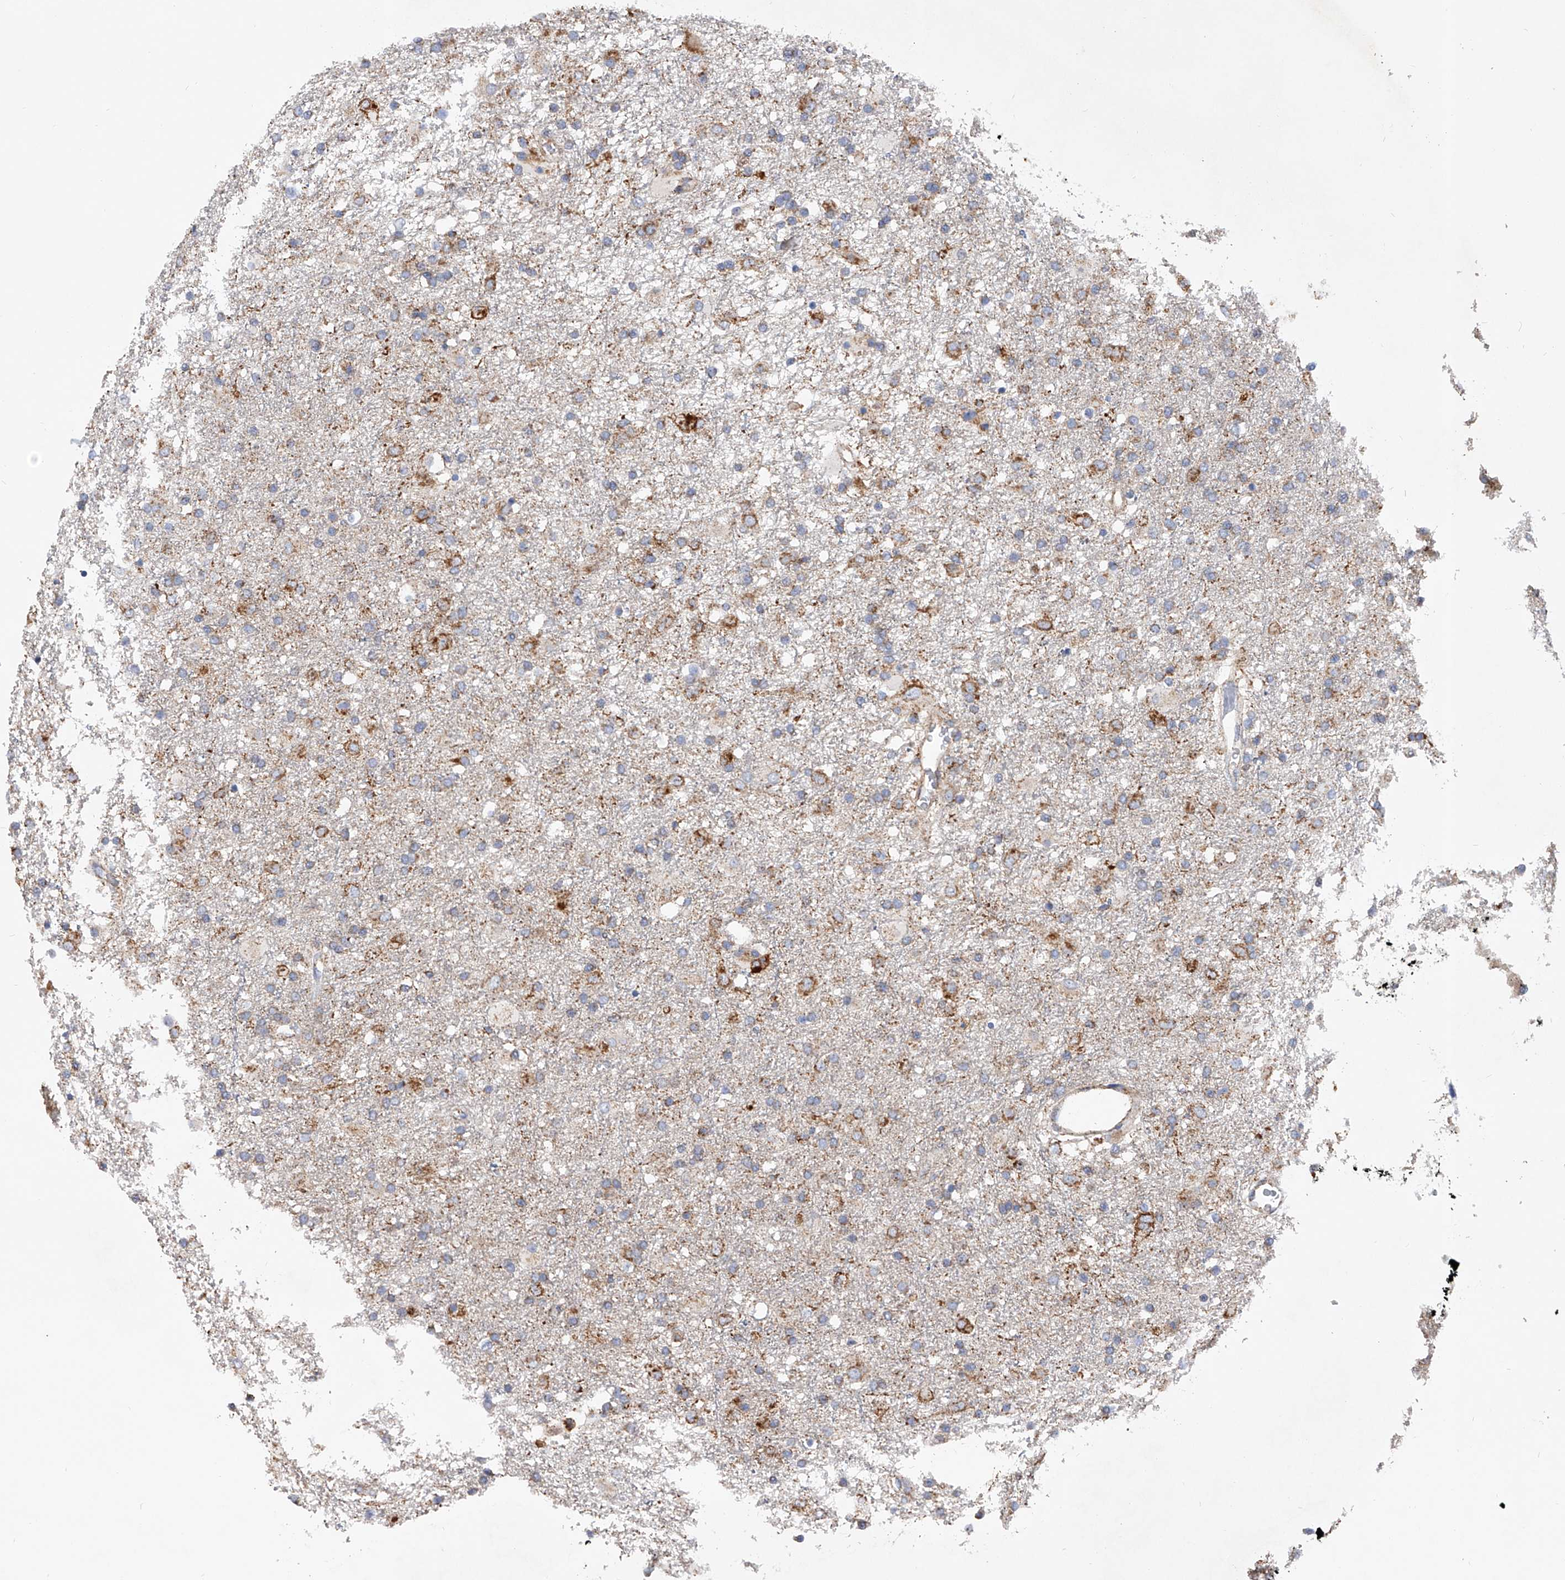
{"staining": {"intensity": "moderate", "quantity": ">75%", "location": "cytoplasmic/membranous"}, "tissue": "glioma", "cell_type": "Tumor cells", "image_type": "cancer", "snomed": [{"axis": "morphology", "description": "Glioma, malignant, Low grade"}, {"axis": "topography", "description": "Brain"}], "caption": "The image displays a brown stain indicating the presence of a protein in the cytoplasmic/membranous of tumor cells in glioma.", "gene": "PDSS2", "patient": {"sex": "male", "age": 65}}